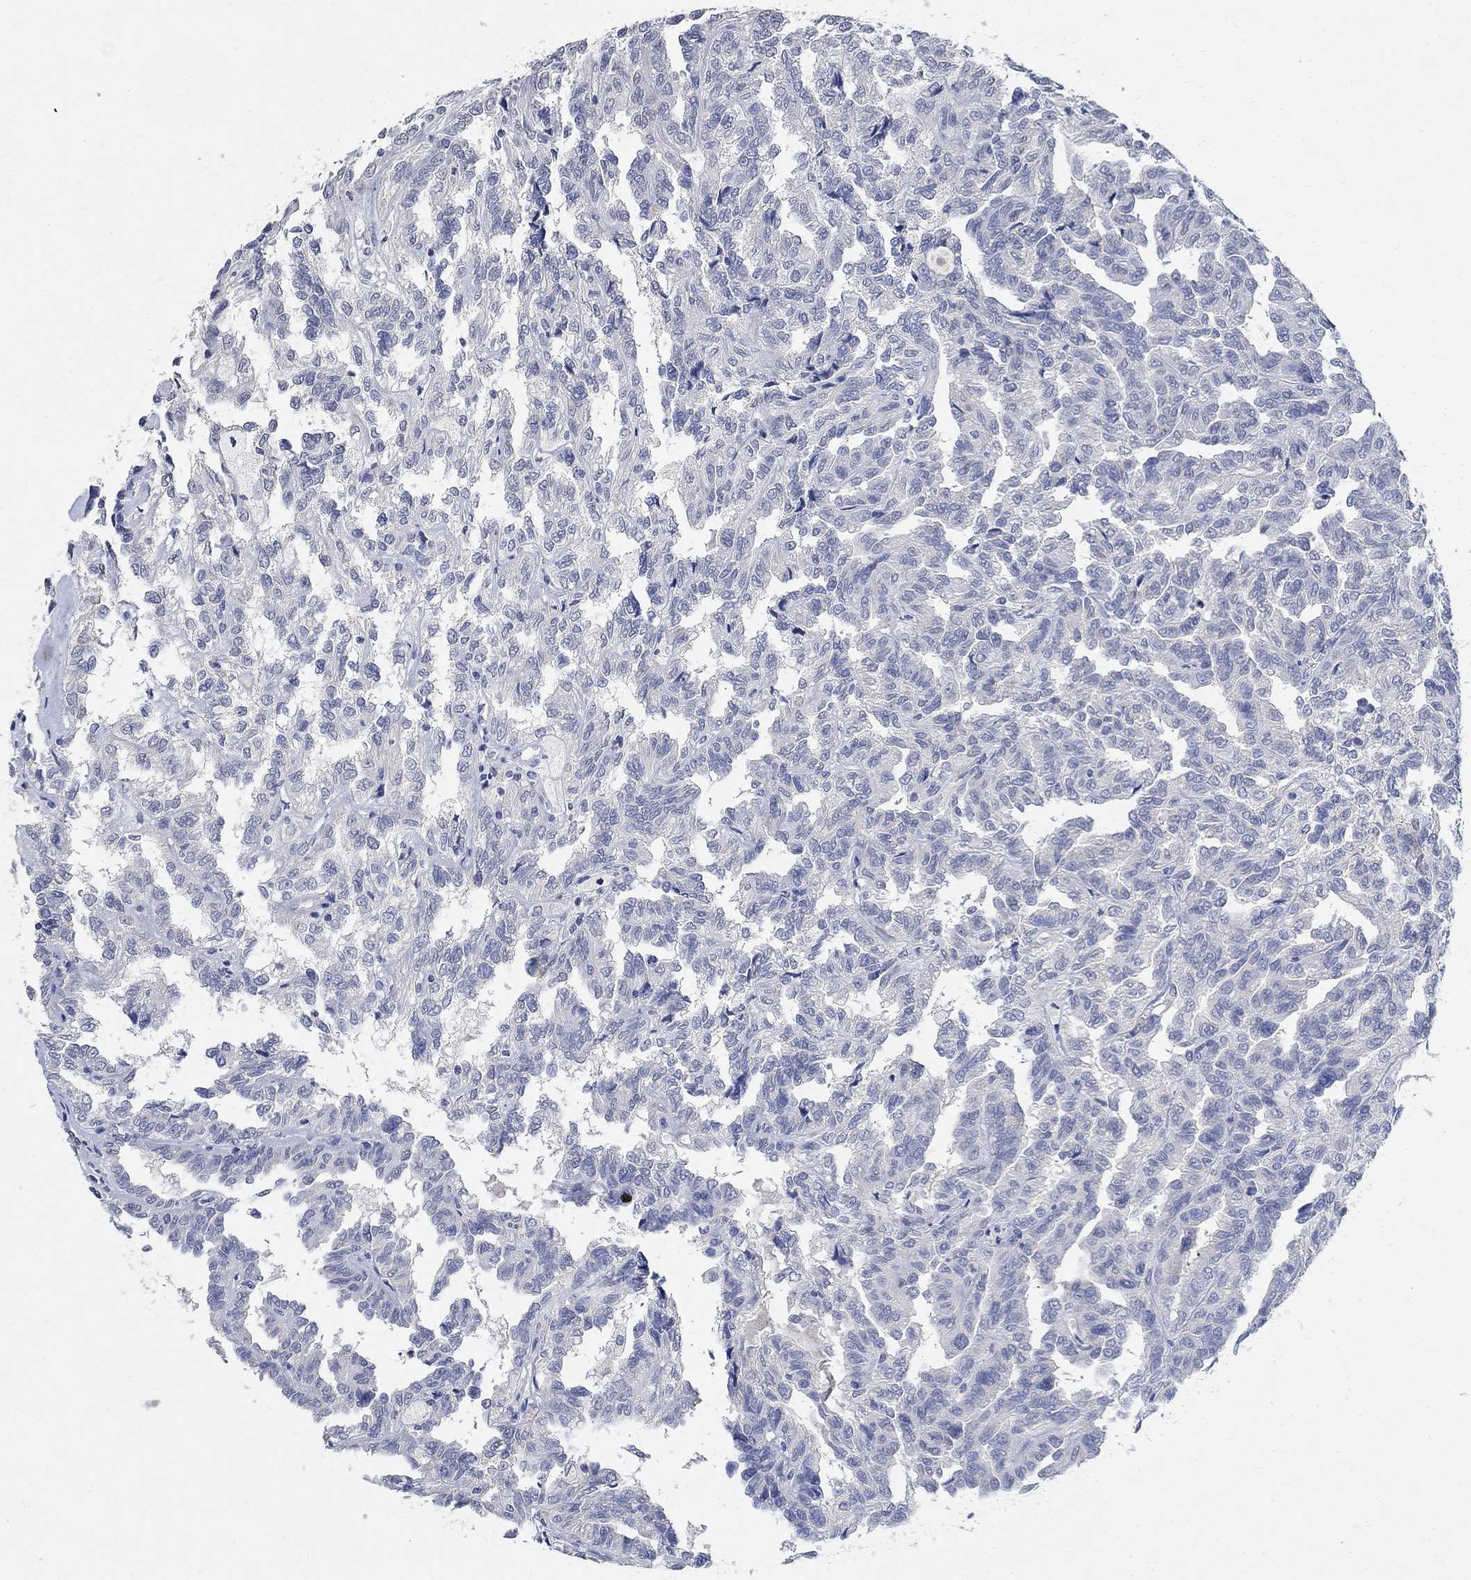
{"staining": {"intensity": "negative", "quantity": "none", "location": "none"}, "tissue": "renal cancer", "cell_type": "Tumor cells", "image_type": "cancer", "snomed": [{"axis": "morphology", "description": "Adenocarcinoma, NOS"}, {"axis": "topography", "description": "Kidney"}], "caption": "High magnification brightfield microscopy of renal adenocarcinoma stained with DAB (brown) and counterstained with hematoxylin (blue): tumor cells show no significant expression.", "gene": "TMEM169", "patient": {"sex": "male", "age": 79}}